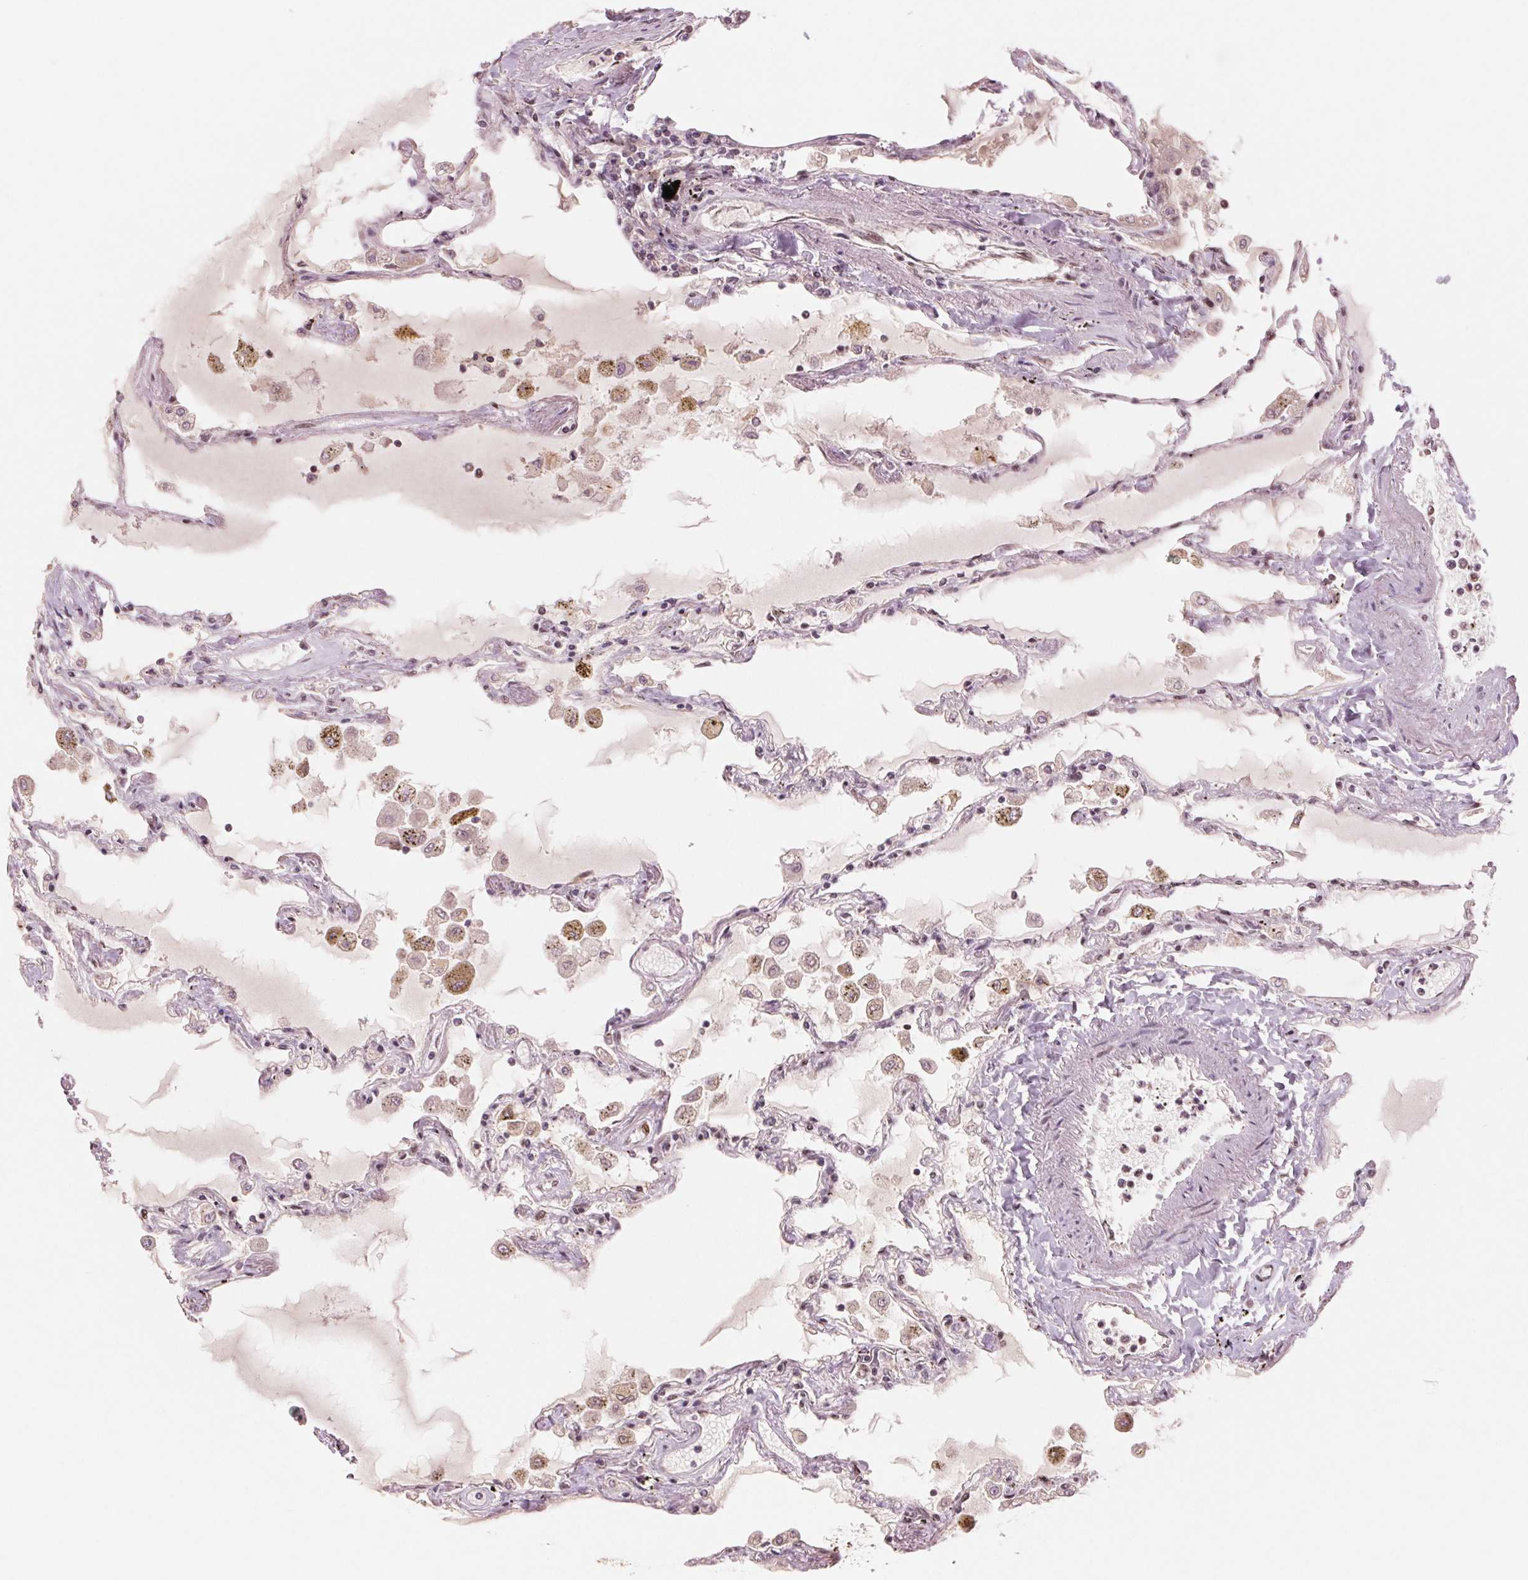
{"staining": {"intensity": "strong", "quantity": "25%-75%", "location": "nuclear"}, "tissue": "lung", "cell_type": "Alveolar cells", "image_type": "normal", "snomed": [{"axis": "morphology", "description": "Normal tissue, NOS"}, {"axis": "morphology", "description": "Adenocarcinoma, NOS"}, {"axis": "topography", "description": "Cartilage tissue"}, {"axis": "topography", "description": "Lung"}], "caption": "Protein expression analysis of normal human lung reveals strong nuclear expression in approximately 25%-75% of alveolar cells.", "gene": "TTLL9", "patient": {"sex": "female", "age": 67}}